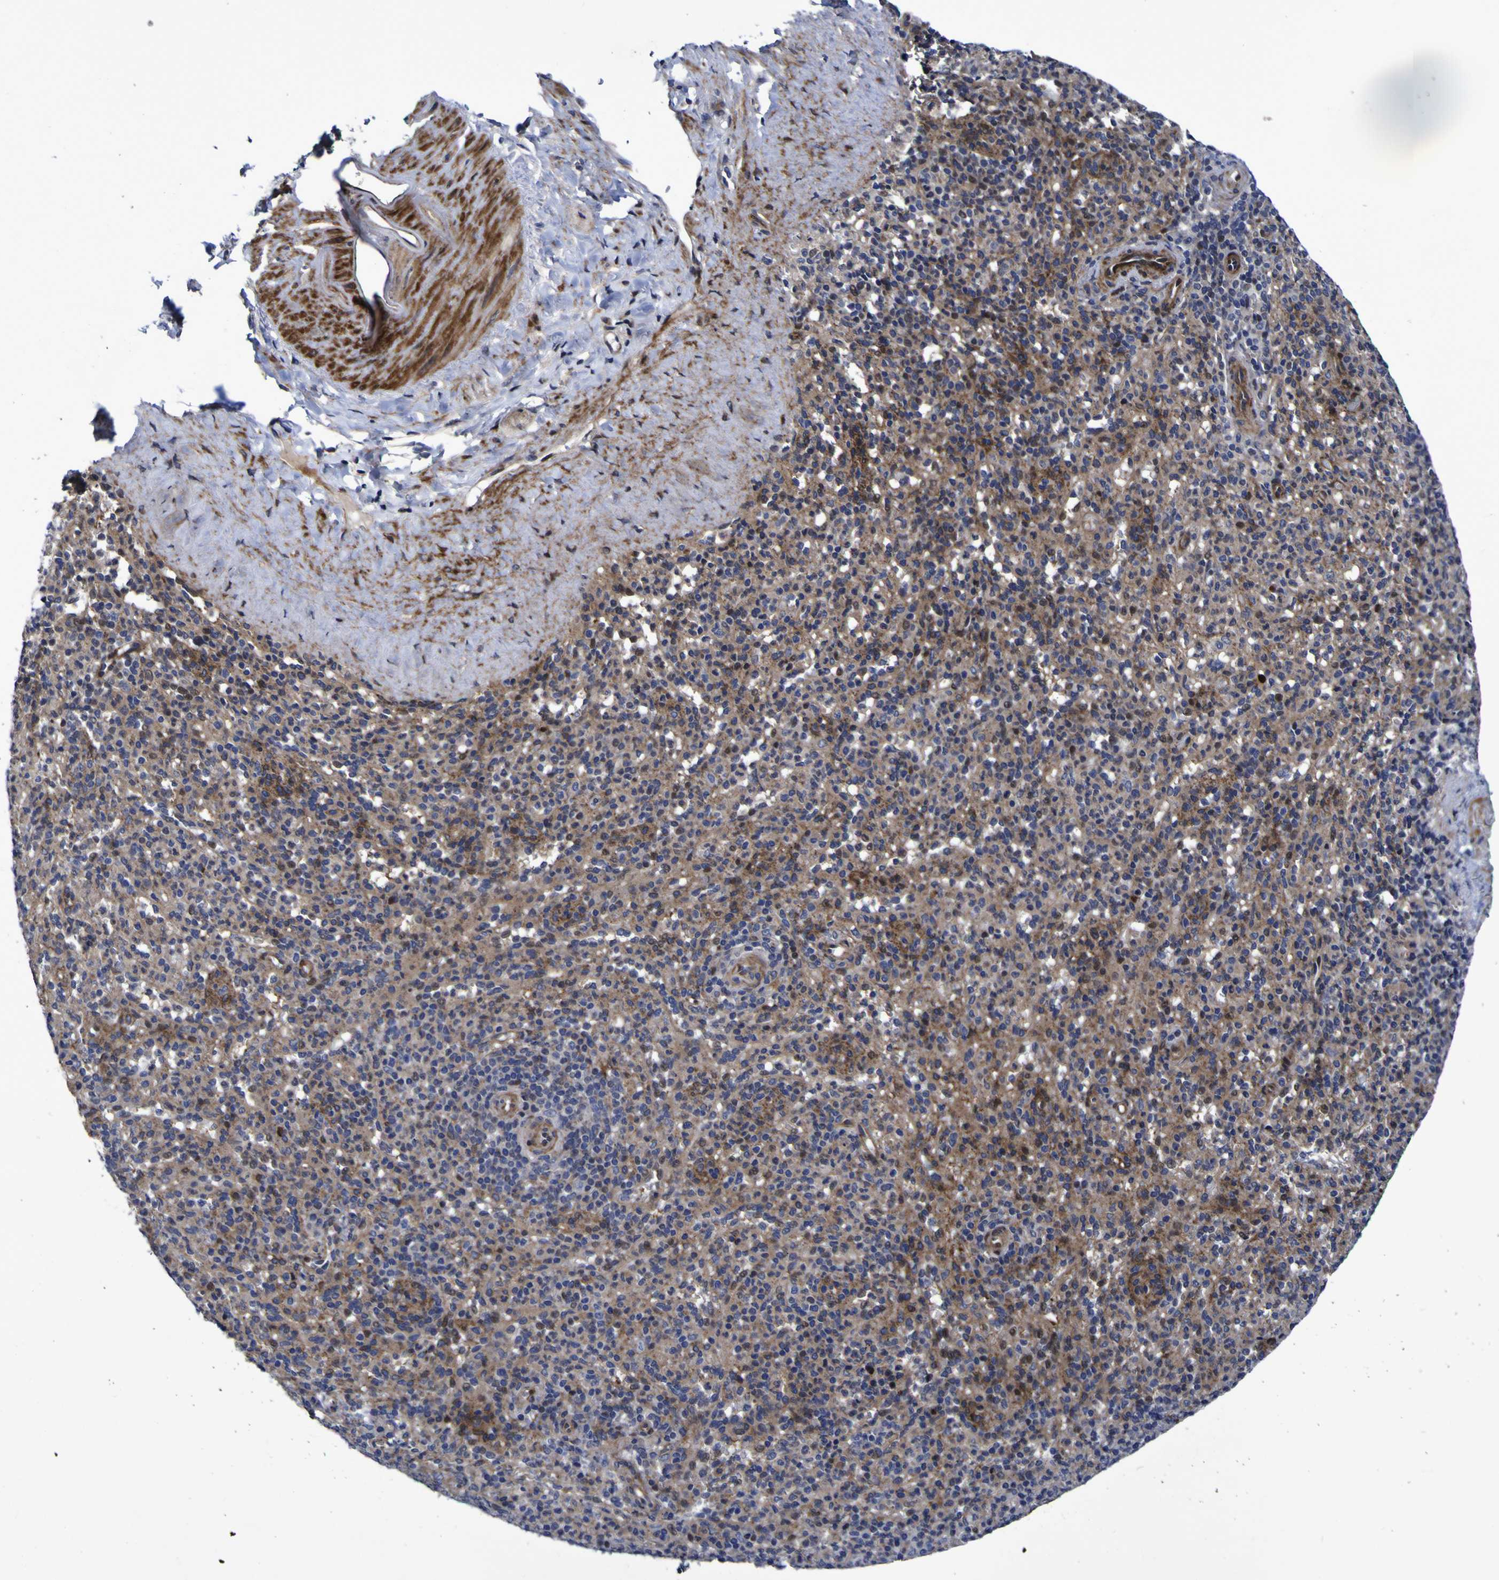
{"staining": {"intensity": "moderate", "quantity": ">75%", "location": "cytoplasmic/membranous,nuclear"}, "tissue": "spleen", "cell_type": "Cells in red pulp", "image_type": "normal", "snomed": [{"axis": "morphology", "description": "Normal tissue, NOS"}, {"axis": "topography", "description": "Spleen"}], "caption": "Immunohistochemical staining of benign human spleen displays moderate cytoplasmic/membranous,nuclear protein expression in about >75% of cells in red pulp. The protein of interest is shown in brown color, while the nuclei are stained blue.", "gene": "MGLL", "patient": {"sex": "male", "age": 36}}